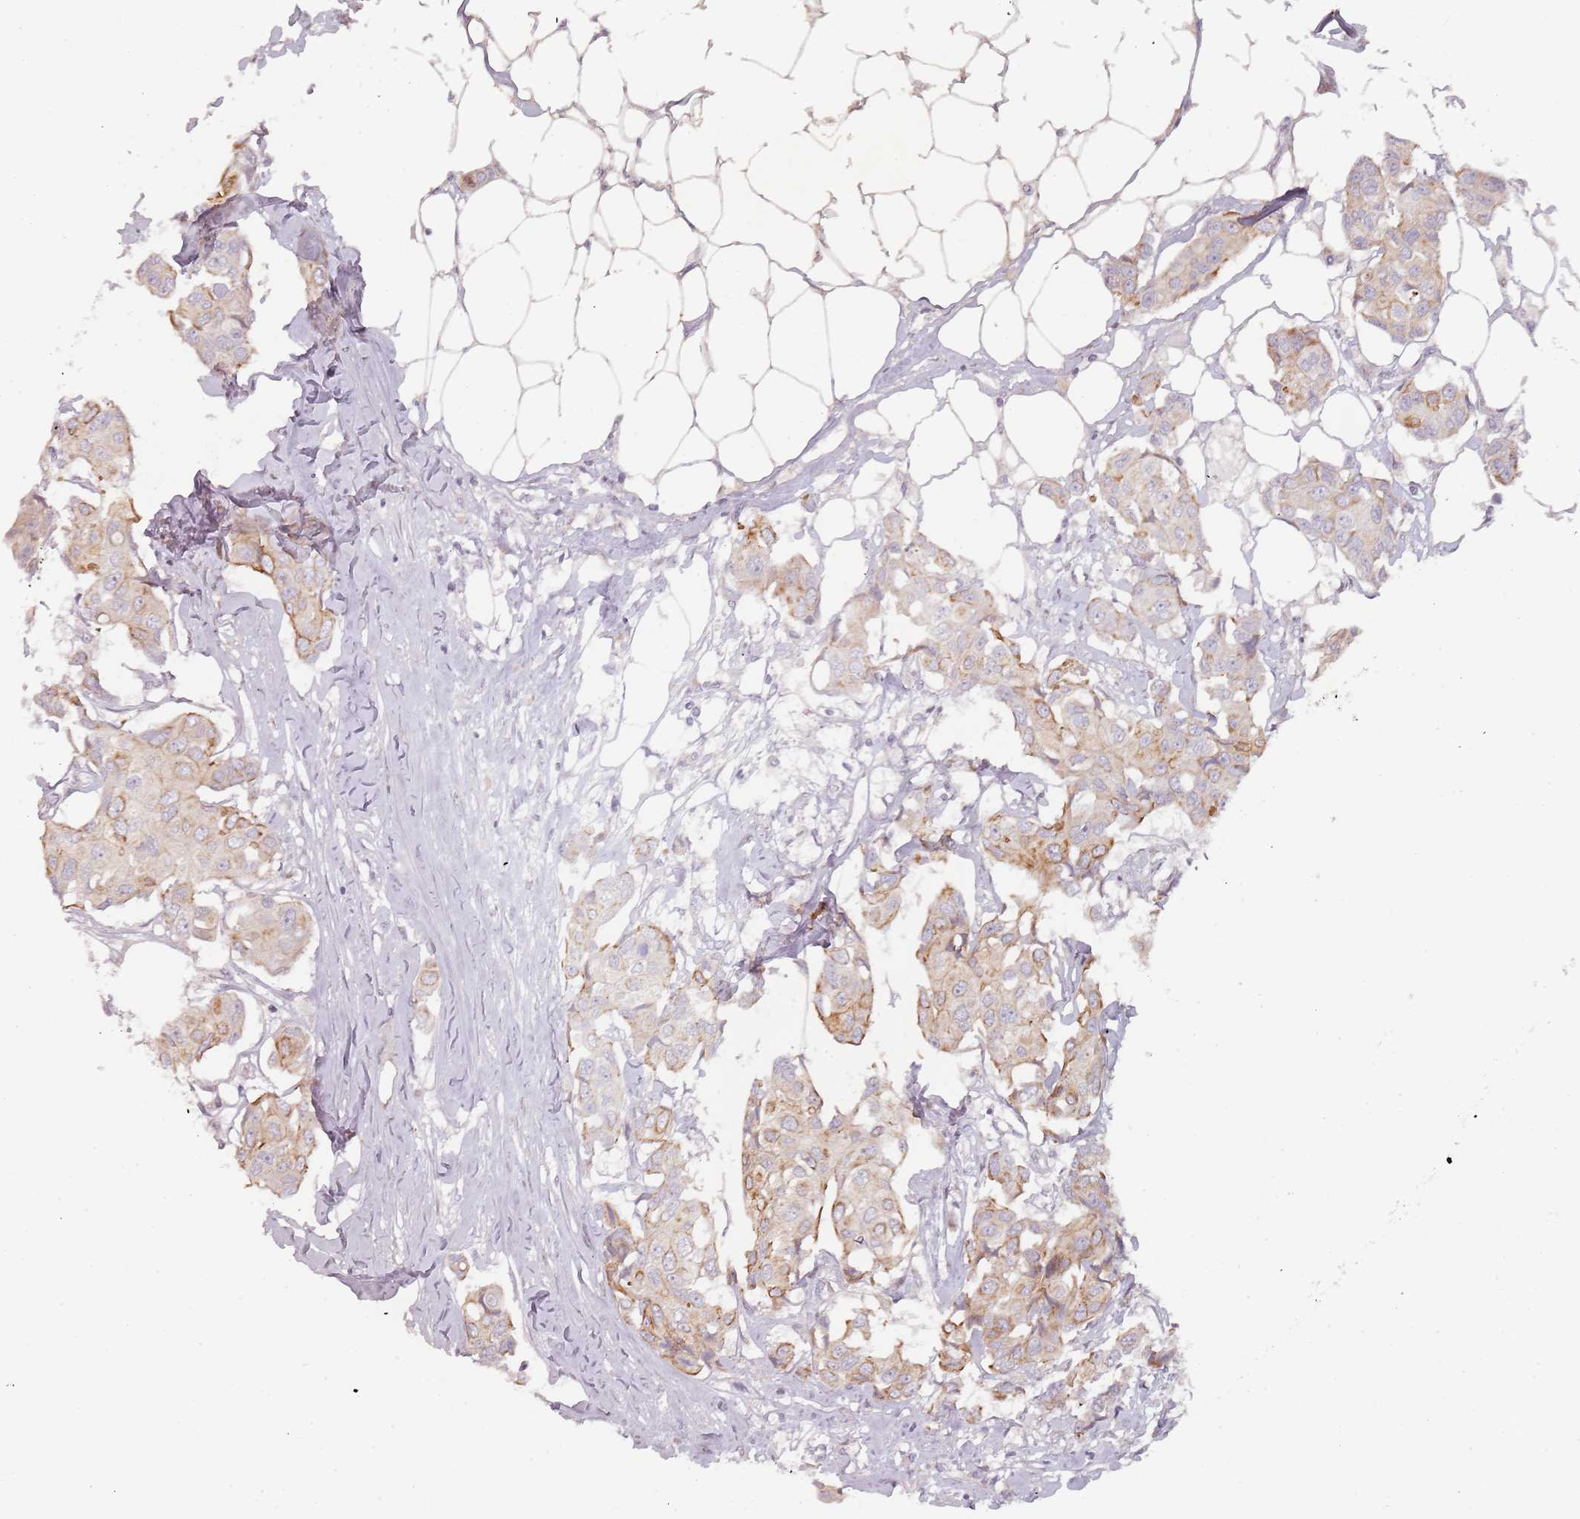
{"staining": {"intensity": "moderate", "quantity": "<25%", "location": "cytoplasmic/membranous"}, "tissue": "breast cancer", "cell_type": "Tumor cells", "image_type": "cancer", "snomed": [{"axis": "morphology", "description": "Duct carcinoma"}, {"axis": "topography", "description": "Breast"}, {"axis": "topography", "description": "Lymph node"}], "caption": "Approximately <25% of tumor cells in breast cancer (intraductal carcinoma) demonstrate moderate cytoplasmic/membranous protein staining as visualized by brown immunohistochemical staining.", "gene": "RPS6KA2", "patient": {"sex": "female", "age": 80}}